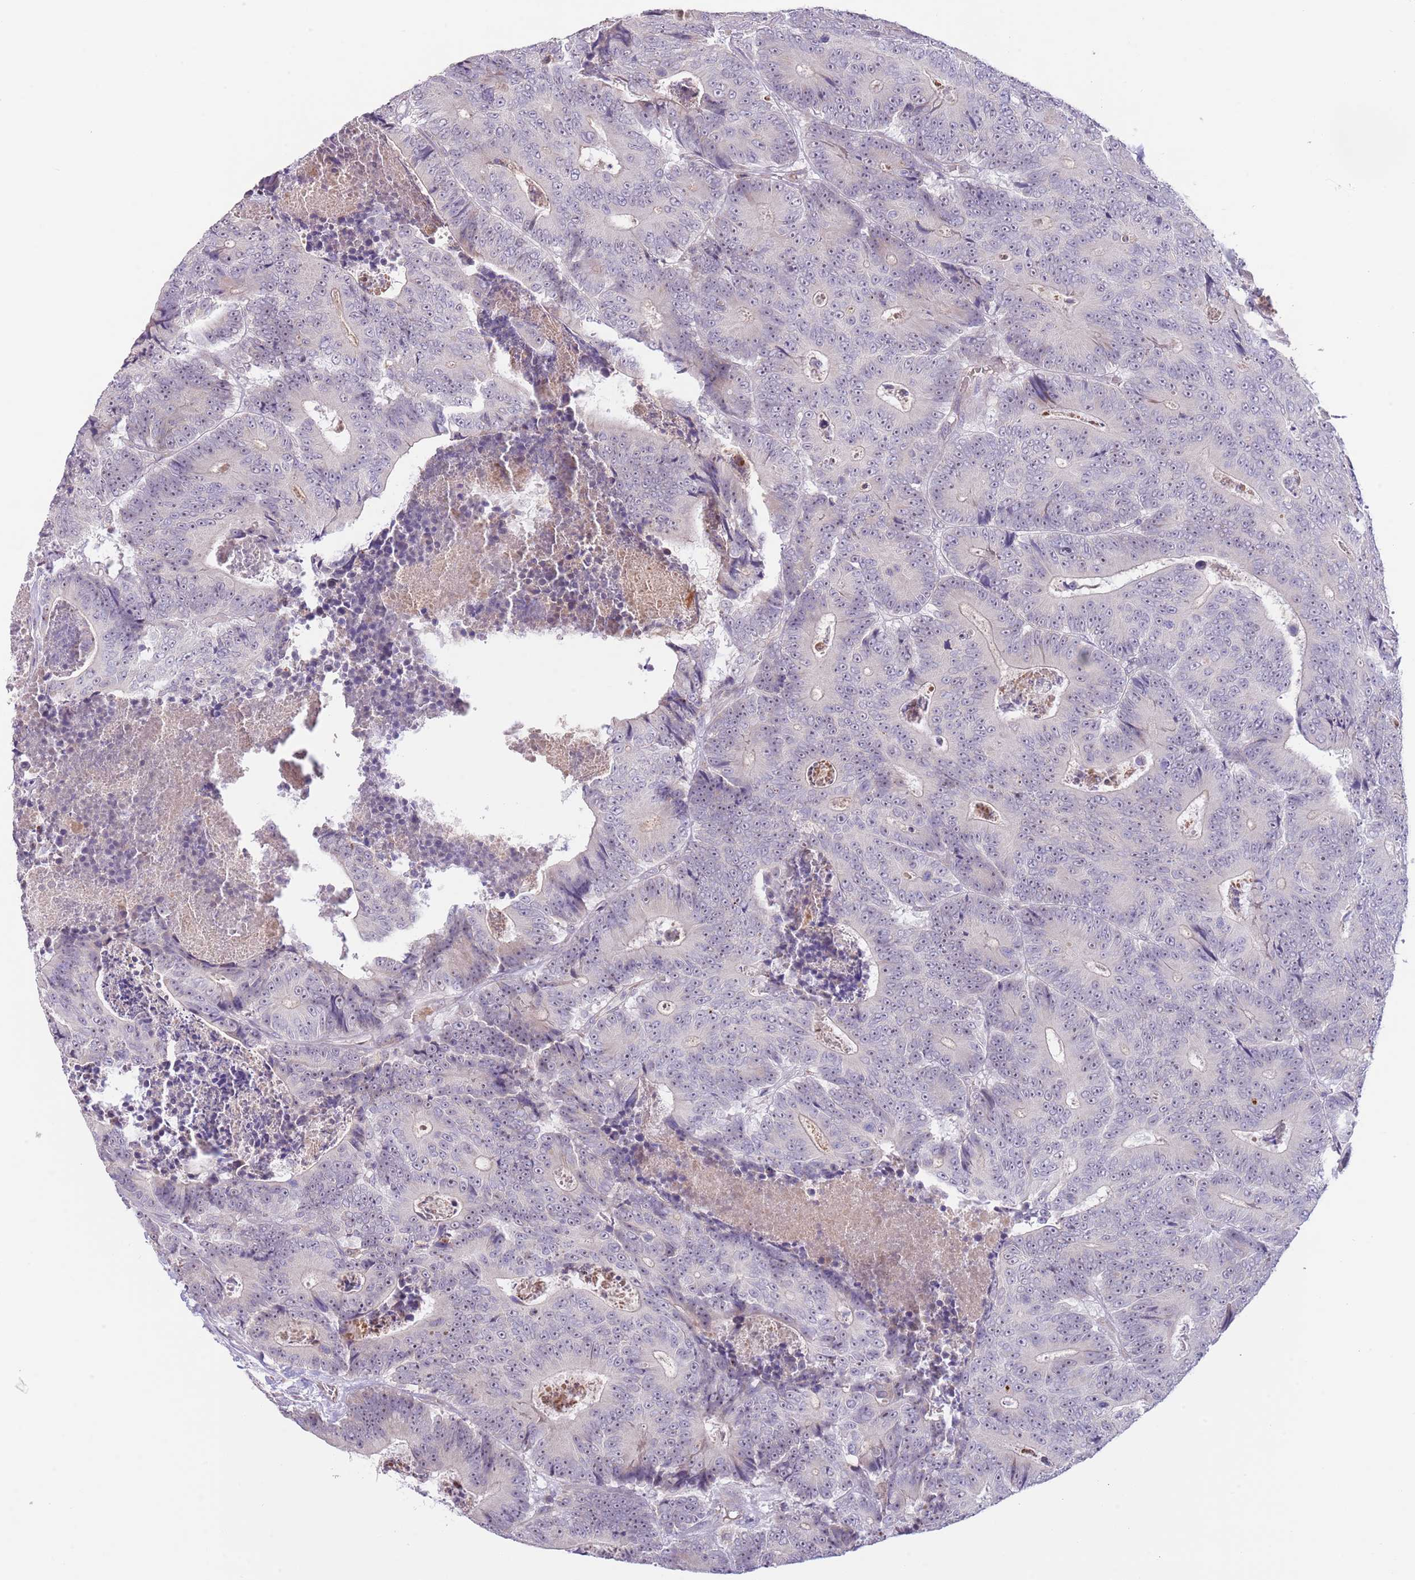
{"staining": {"intensity": "negative", "quantity": "none", "location": "none"}, "tissue": "colorectal cancer", "cell_type": "Tumor cells", "image_type": "cancer", "snomed": [{"axis": "morphology", "description": "Adenocarcinoma, NOS"}, {"axis": "topography", "description": "Colon"}], "caption": "This is an immunohistochemistry photomicrograph of colorectal cancer (adenocarcinoma). There is no expression in tumor cells.", "gene": "AP1S2", "patient": {"sex": "male", "age": 83}}